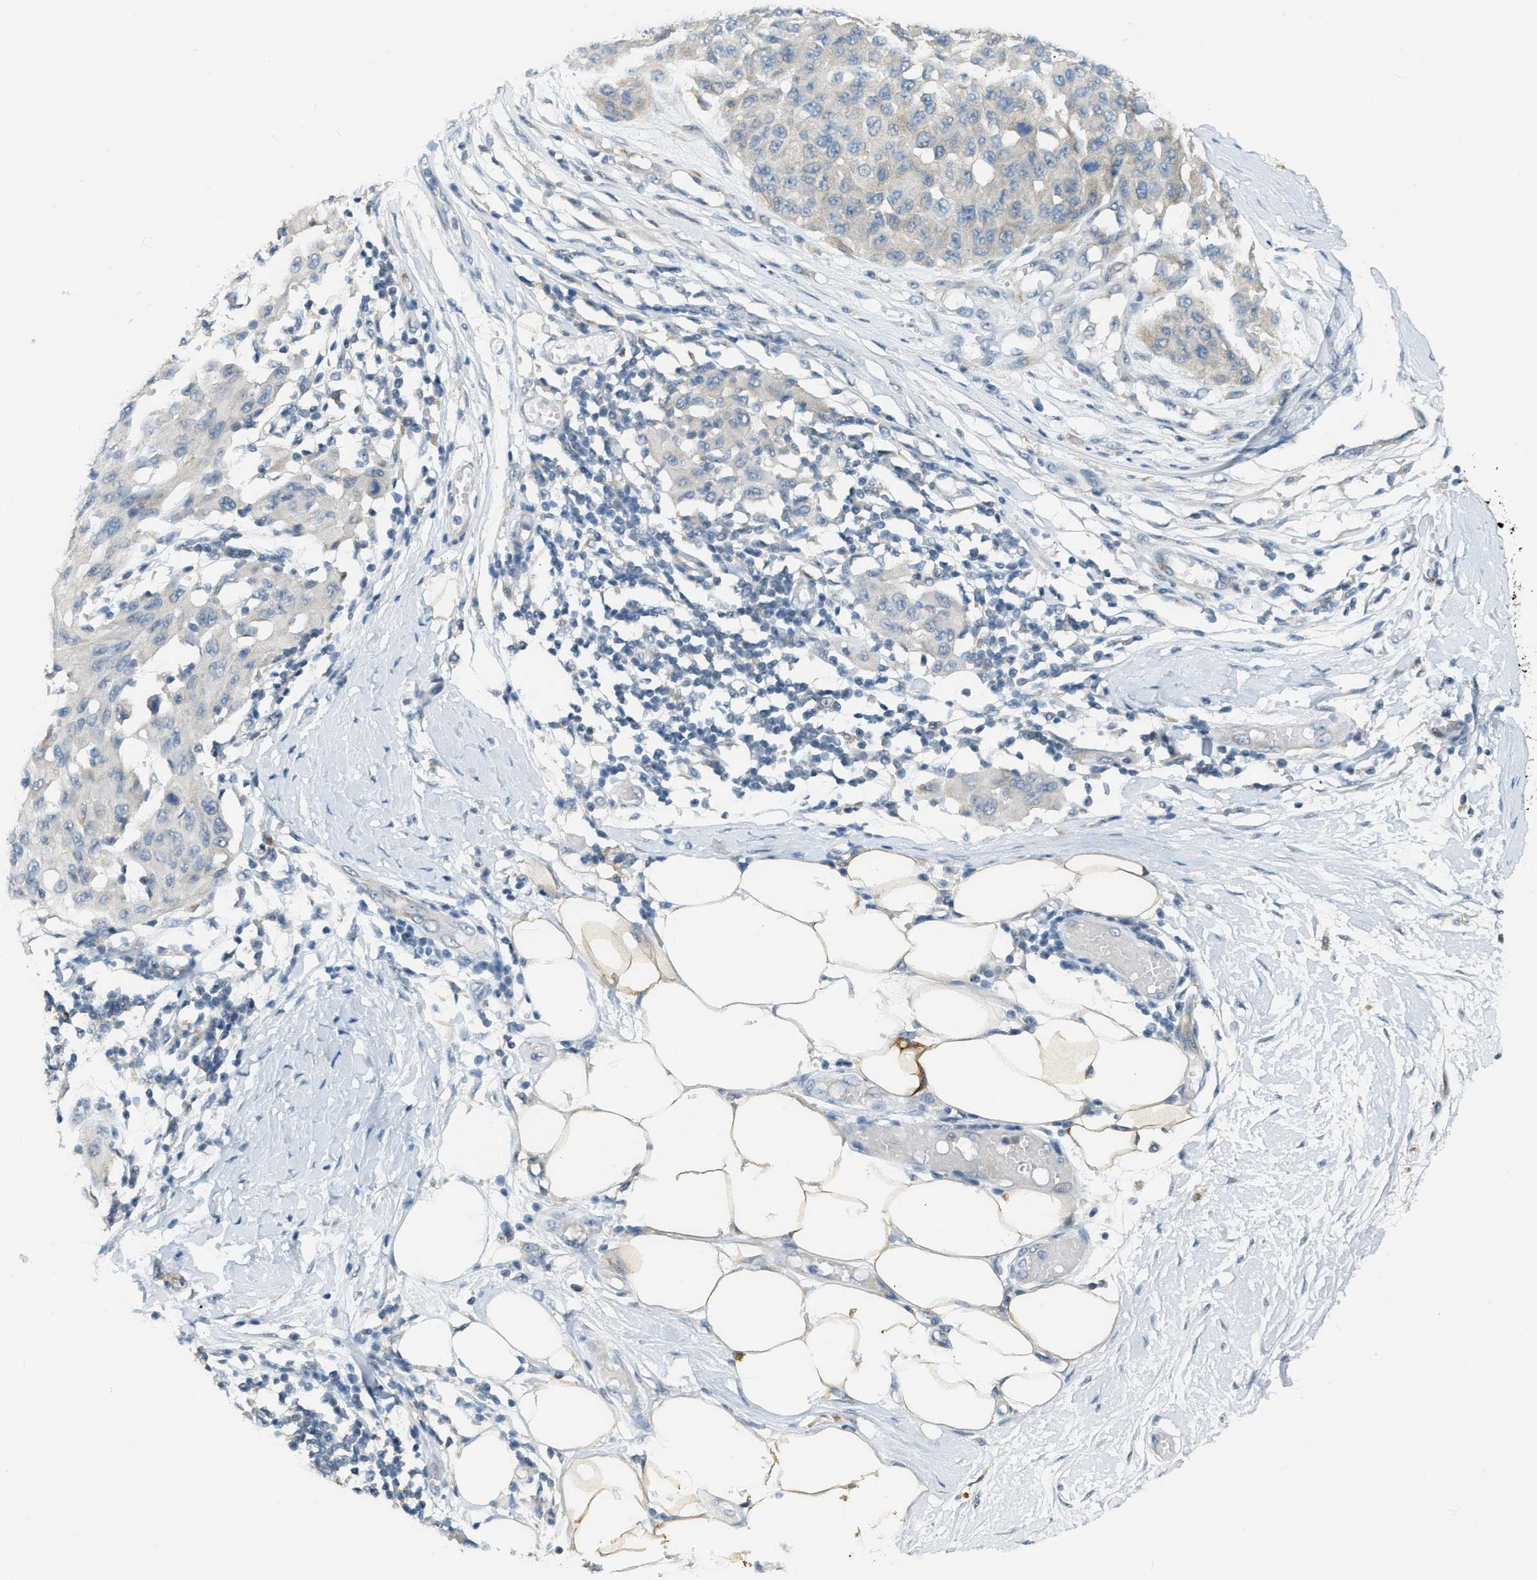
{"staining": {"intensity": "weak", "quantity": "<25%", "location": "cytoplasmic/membranous"}, "tissue": "melanoma", "cell_type": "Tumor cells", "image_type": "cancer", "snomed": [{"axis": "morphology", "description": "Normal tissue, NOS"}, {"axis": "morphology", "description": "Malignant melanoma, NOS"}, {"axis": "topography", "description": "Skin"}], "caption": "Protein analysis of malignant melanoma shows no significant positivity in tumor cells.", "gene": "ZNF408", "patient": {"sex": "male", "age": 62}}